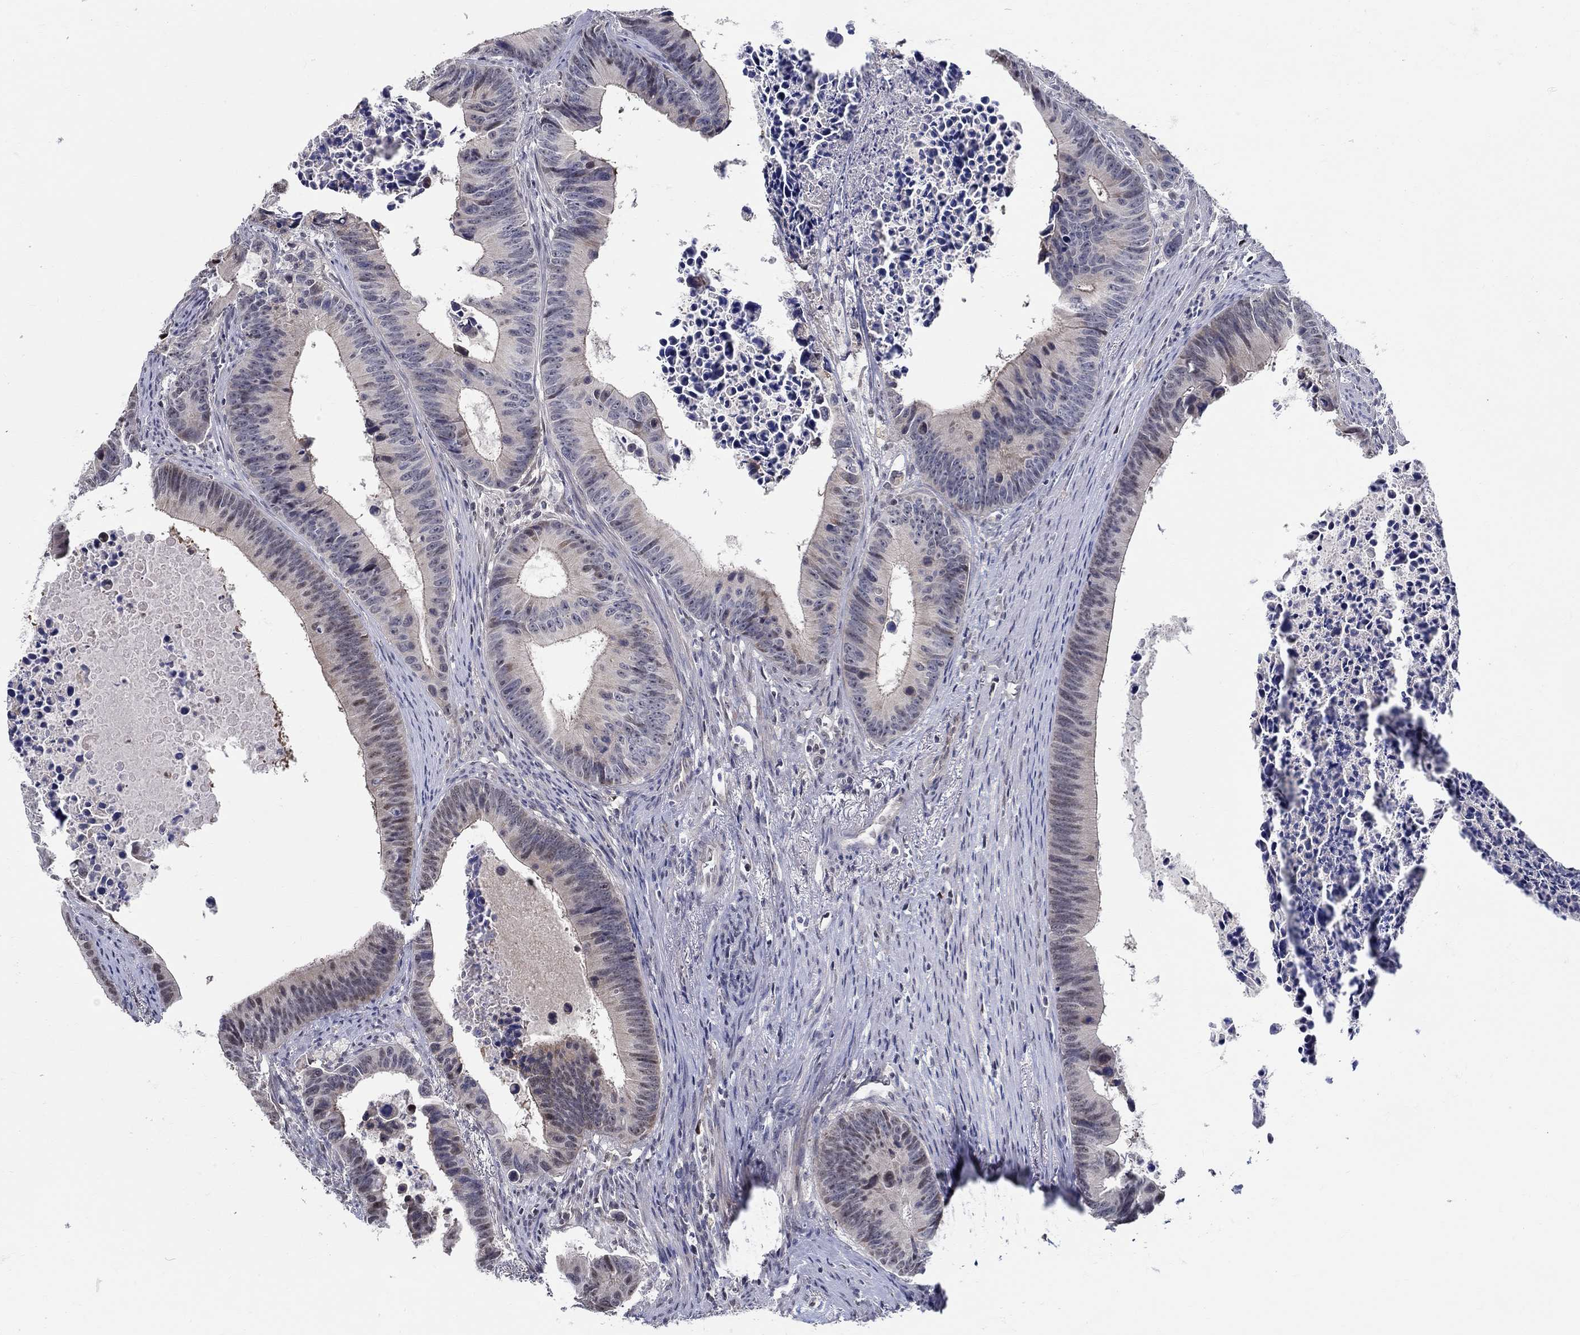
{"staining": {"intensity": "negative", "quantity": "none", "location": "none"}, "tissue": "colorectal cancer", "cell_type": "Tumor cells", "image_type": "cancer", "snomed": [{"axis": "morphology", "description": "Adenocarcinoma, NOS"}, {"axis": "topography", "description": "Colon"}], "caption": "Immunohistochemistry micrograph of human colorectal cancer (adenocarcinoma) stained for a protein (brown), which shows no staining in tumor cells.", "gene": "C16orf46", "patient": {"sex": "female", "age": 87}}